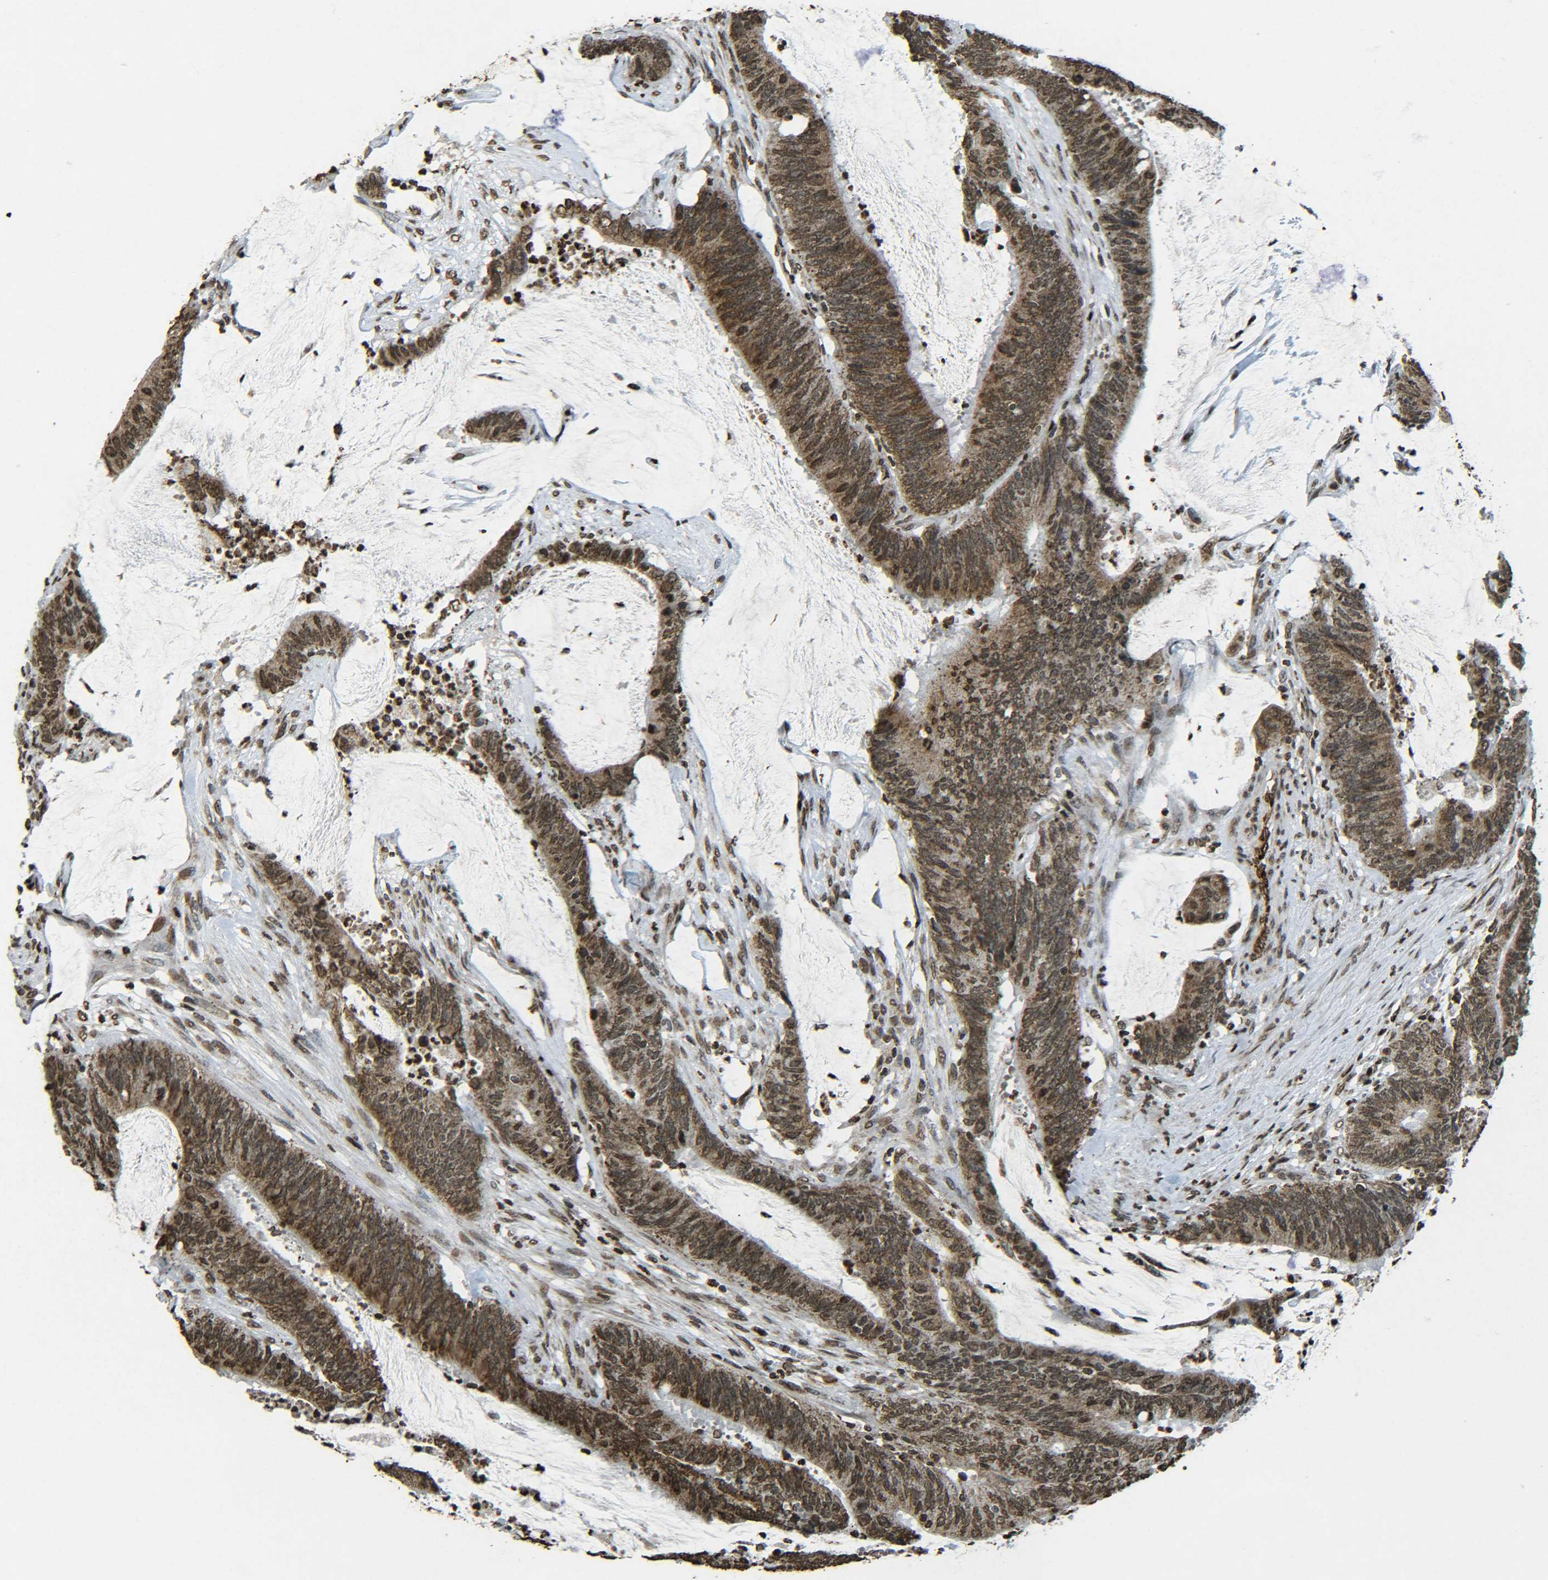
{"staining": {"intensity": "moderate", "quantity": ">75%", "location": "cytoplasmic/membranous,nuclear"}, "tissue": "colorectal cancer", "cell_type": "Tumor cells", "image_type": "cancer", "snomed": [{"axis": "morphology", "description": "Adenocarcinoma, NOS"}, {"axis": "topography", "description": "Rectum"}], "caption": "Immunohistochemical staining of colorectal cancer (adenocarcinoma) demonstrates medium levels of moderate cytoplasmic/membranous and nuclear protein staining in about >75% of tumor cells.", "gene": "NEUROG2", "patient": {"sex": "female", "age": 66}}